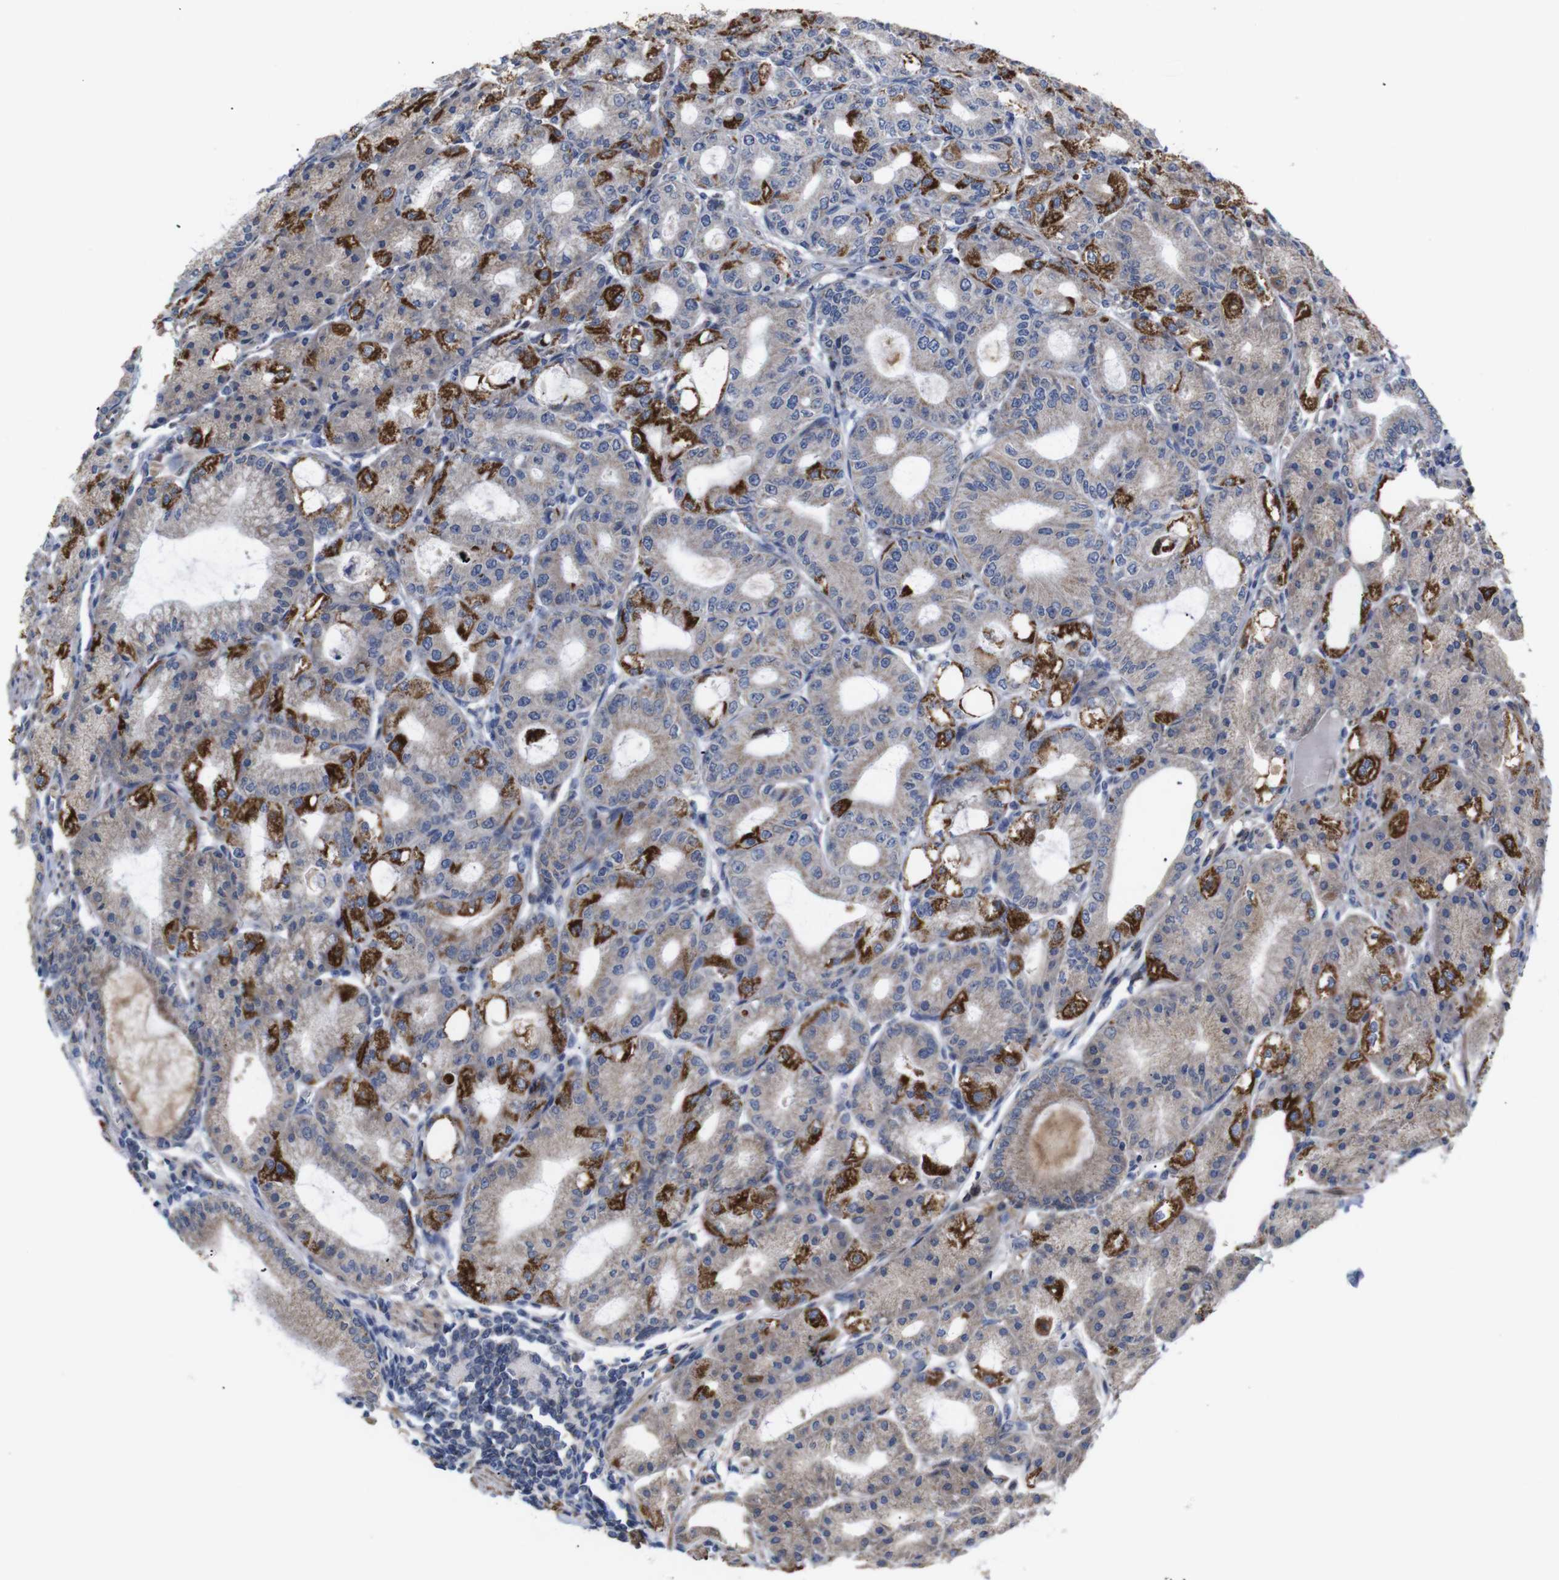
{"staining": {"intensity": "strong", "quantity": "<25%", "location": "cytoplasmic/membranous"}, "tissue": "stomach", "cell_type": "Glandular cells", "image_type": "normal", "snomed": [{"axis": "morphology", "description": "Normal tissue, NOS"}, {"axis": "topography", "description": "Stomach, lower"}], "caption": "Protein expression analysis of unremarkable stomach reveals strong cytoplasmic/membranous staining in about <25% of glandular cells.", "gene": "LRRC55", "patient": {"sex": "male", "age": 71}}